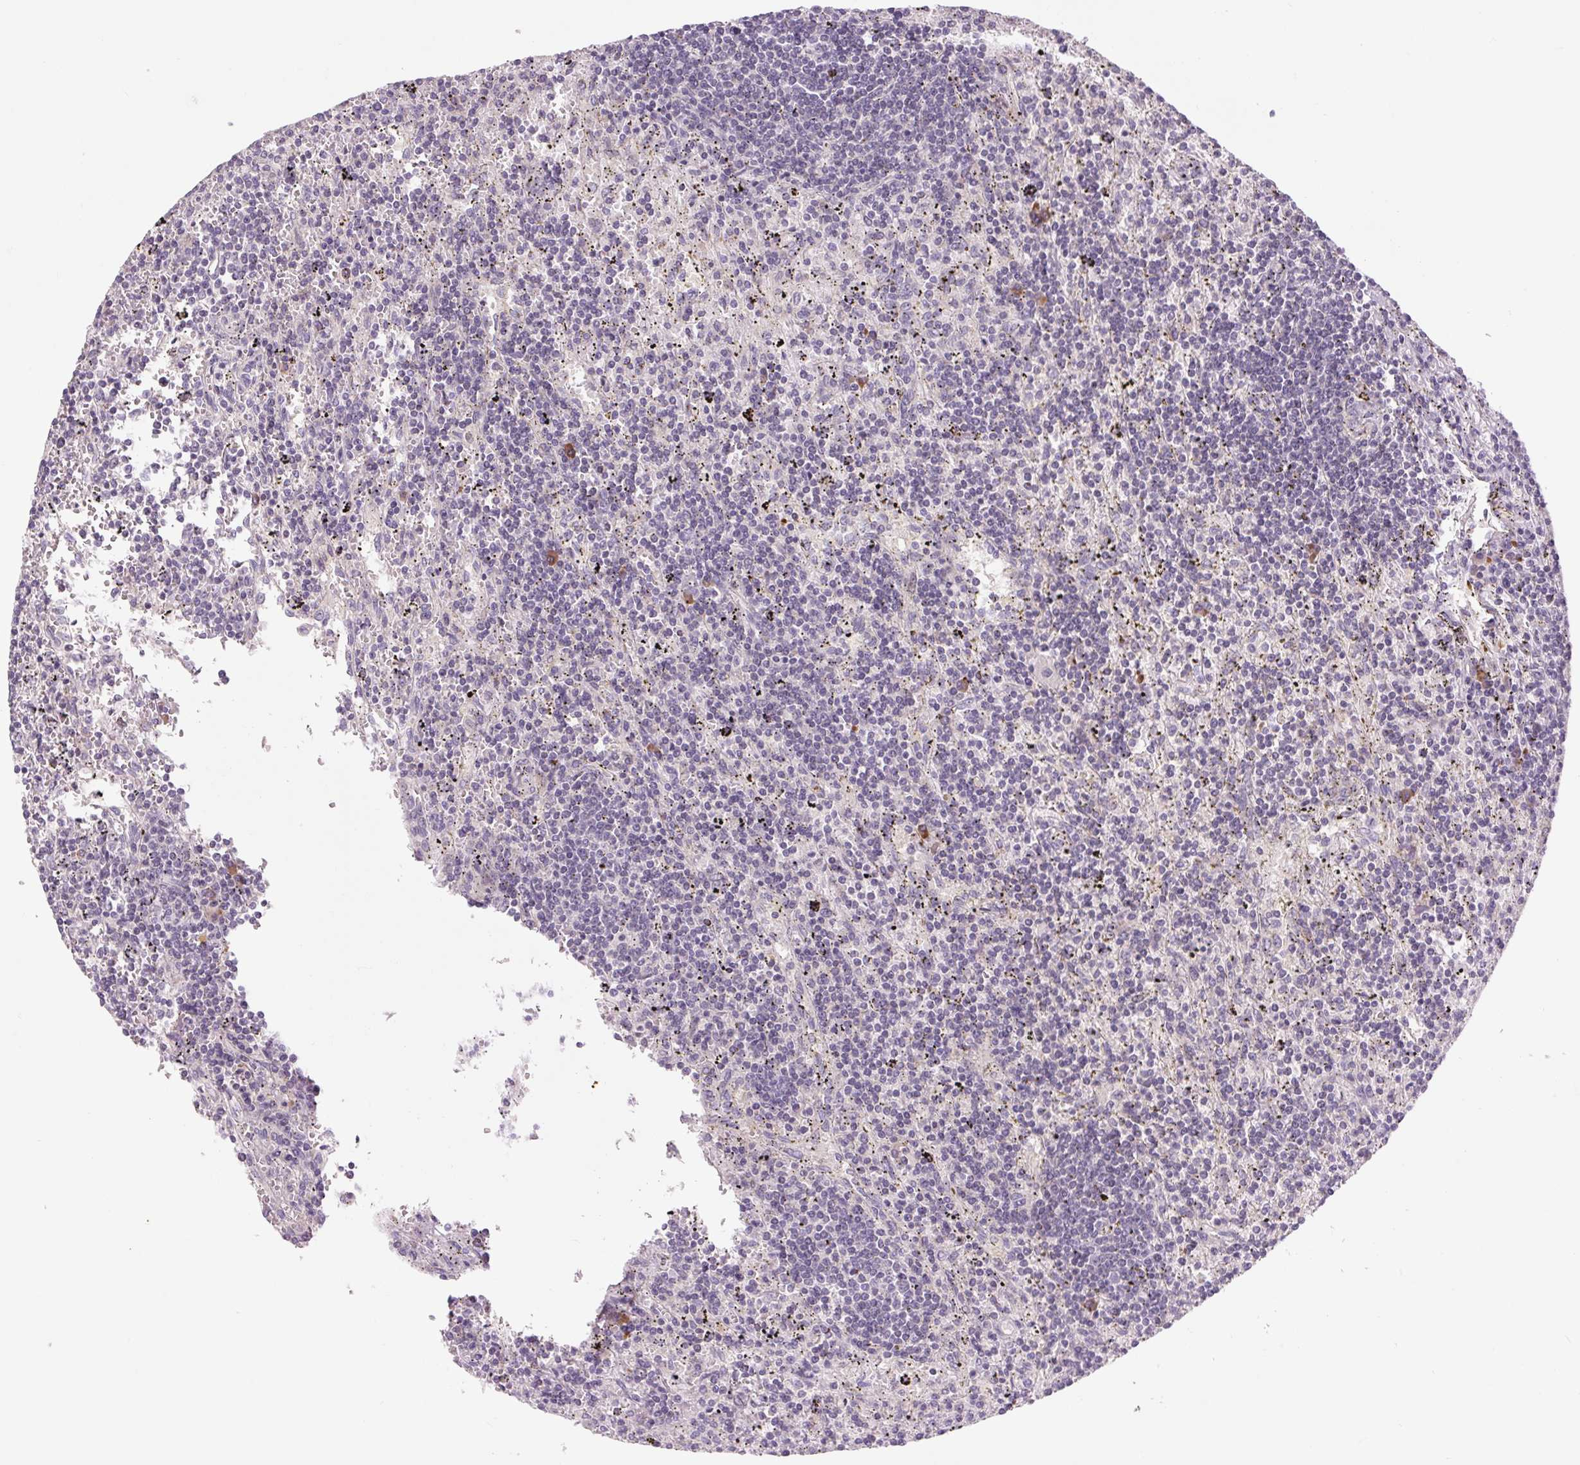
{"staining": {"intensity": "negative", "quantity": "none", "location": "none"}, "tissue": "lymphoma", "cell_type": "Tumor cells", "image_type": "cancer", "snomed": [{"axis": "morphology", "description": "Malignant lymphoma, non-Hodgkin's type, Low grade"}, {"axis": "topography", "description": "Spleen"}], "caption": "Tumor cells are negative for brown protein staining in low-grade malignant lymphoma, non-Hodgkin's type.", "gene": "TMEM100", "patient": {"sex": "male", "age": 76}}